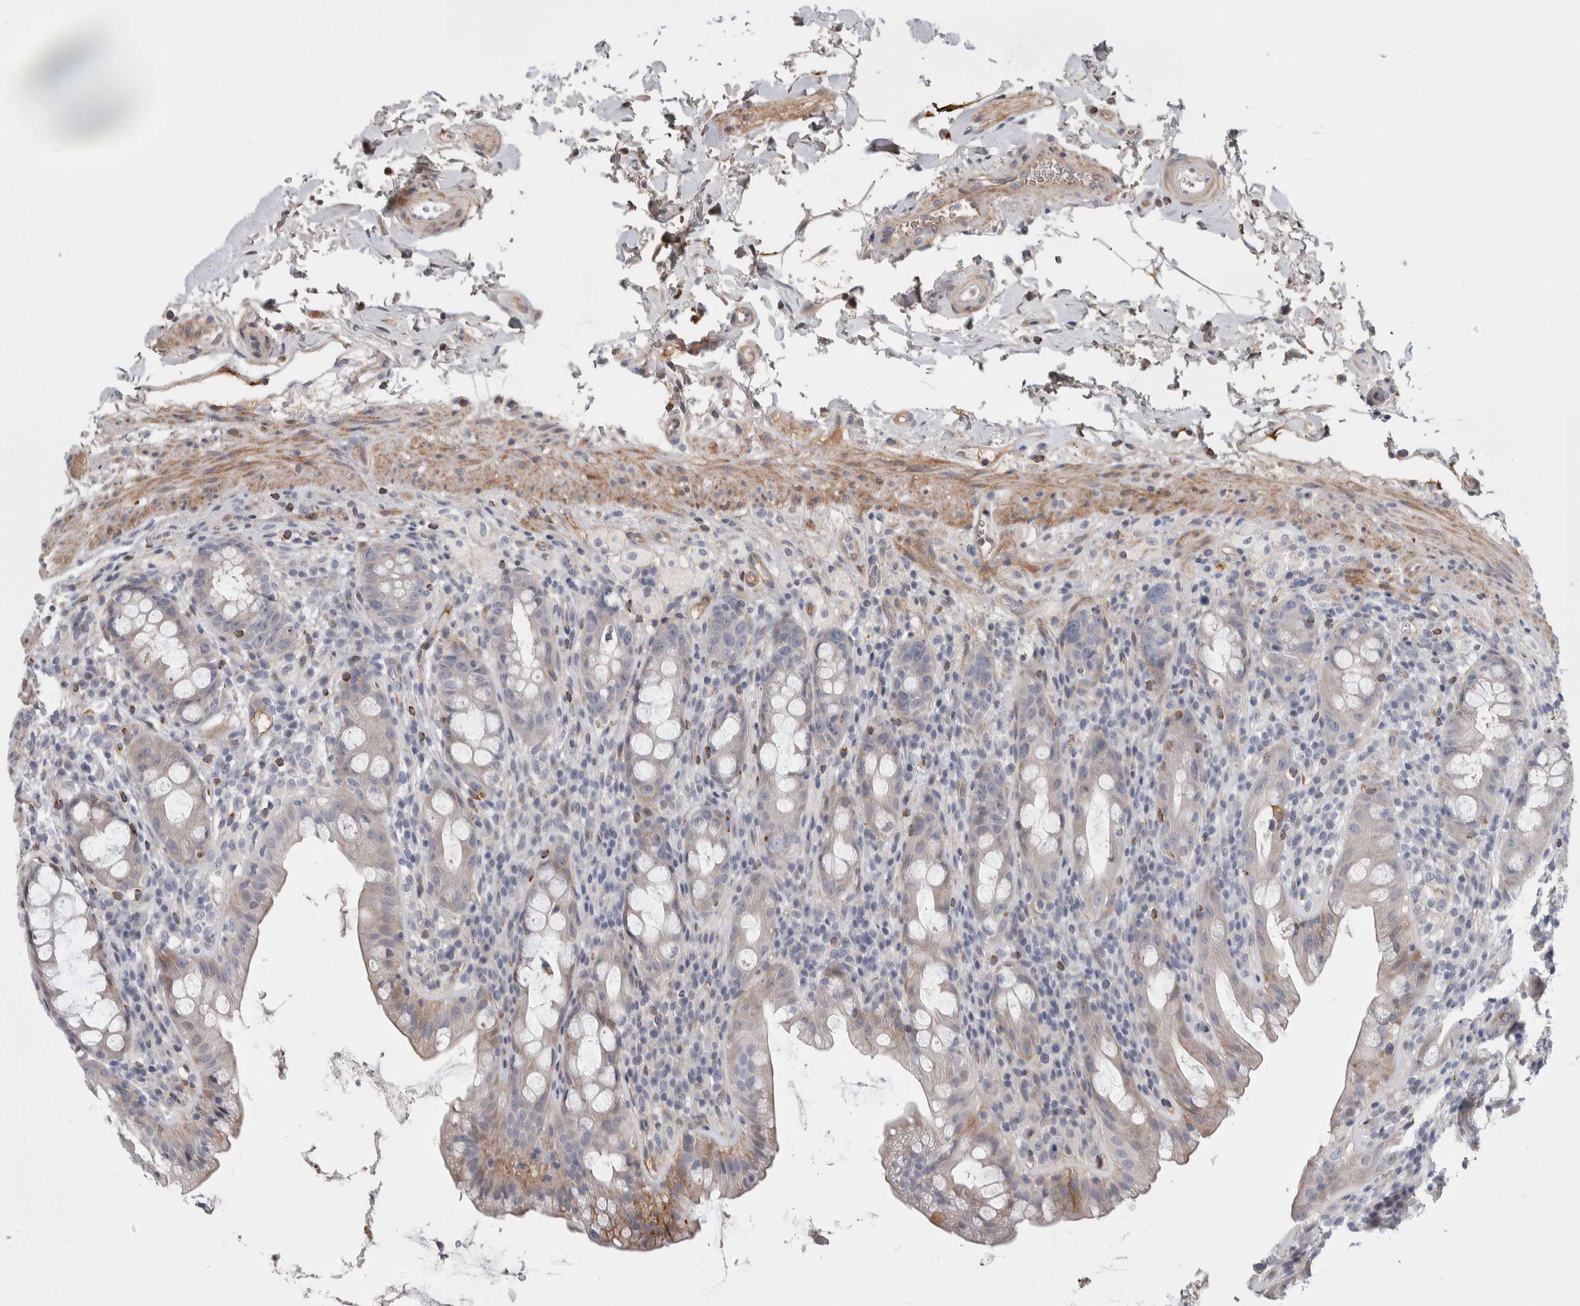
{"staining": {"intensity": "moderate", "quantity": "<25%", "location": "cytoplasmic/membranous"}, "tissue": "rectum", "cell_type": "Glandular cells", "image_type": "normal", "snomed": [{"axis": "morphology", "description": "Normal tissue, NOS"}, {"axis": "topography", "description": "Rectum"}], "caption": "Immunohistochemical staining of normal human rectum demonstrates <25% levels of moderate cytoplasmic/membranous protein expression in about <25% of glandular cells. (Brightfield microscopy of DAB IHC at high magnification).", "gene": "PSMG3", "patient": {"sex": "male", "age": 44}}